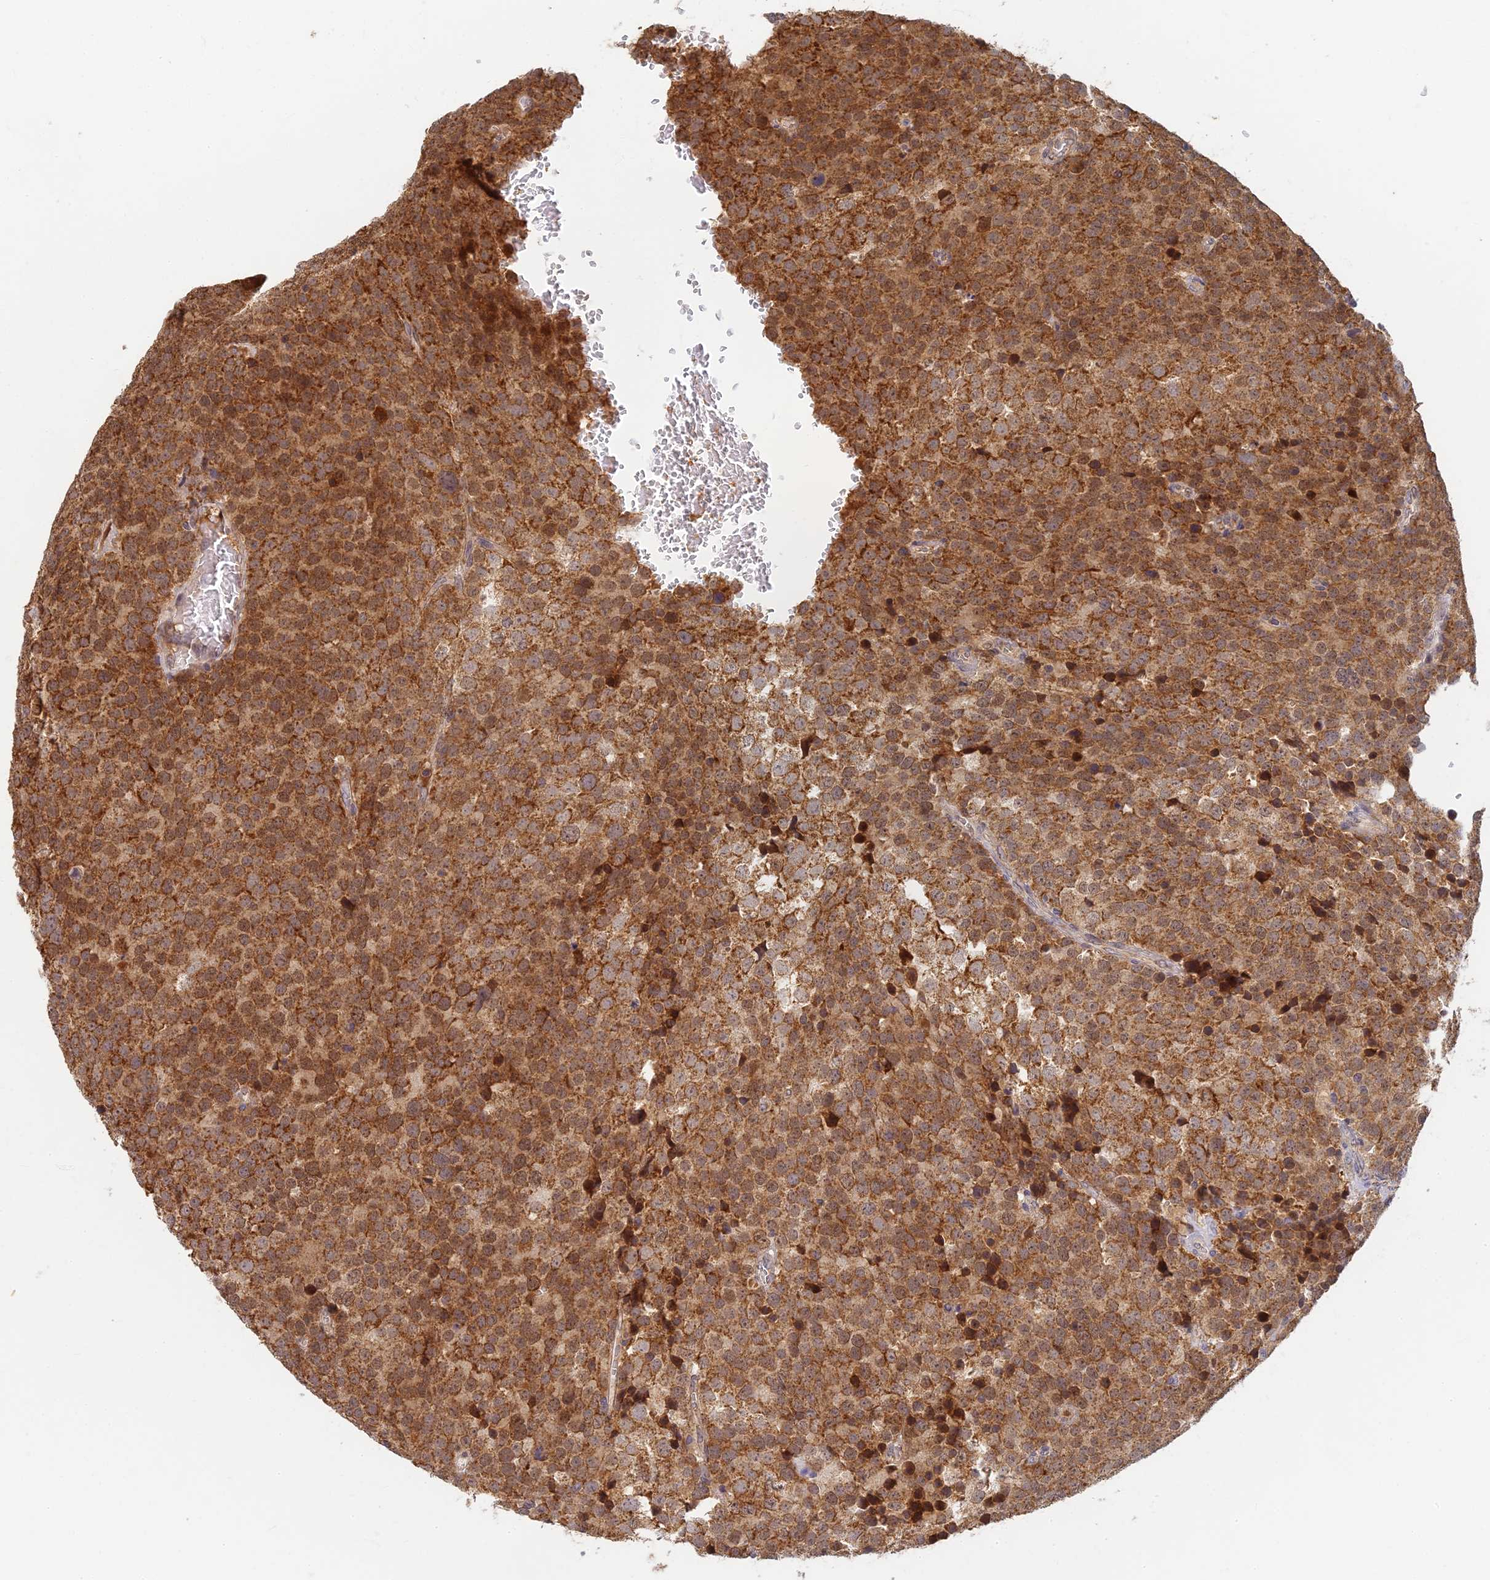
{"staining": {"intensity": "strong", "quantity": ">75%", "location": "cytoplasmic/membranous"}, "tissue": "testis cancer", "cell_type": "Tumor cells", "image_type": "cancer", "snomed": [{"axis": "morphology", "description": "Seminoma, NOS"}, {"axis": "topography", "description": "Testis"}], "caption": "There is high levels of strong cytoplasmic/membranous expression in tumor cells of testis cancer (seminoma), as demonstrated by immunohistochemical staining (brown color).", "gene": "RGL3", "patient": {"sex": "male", "age": 71}}